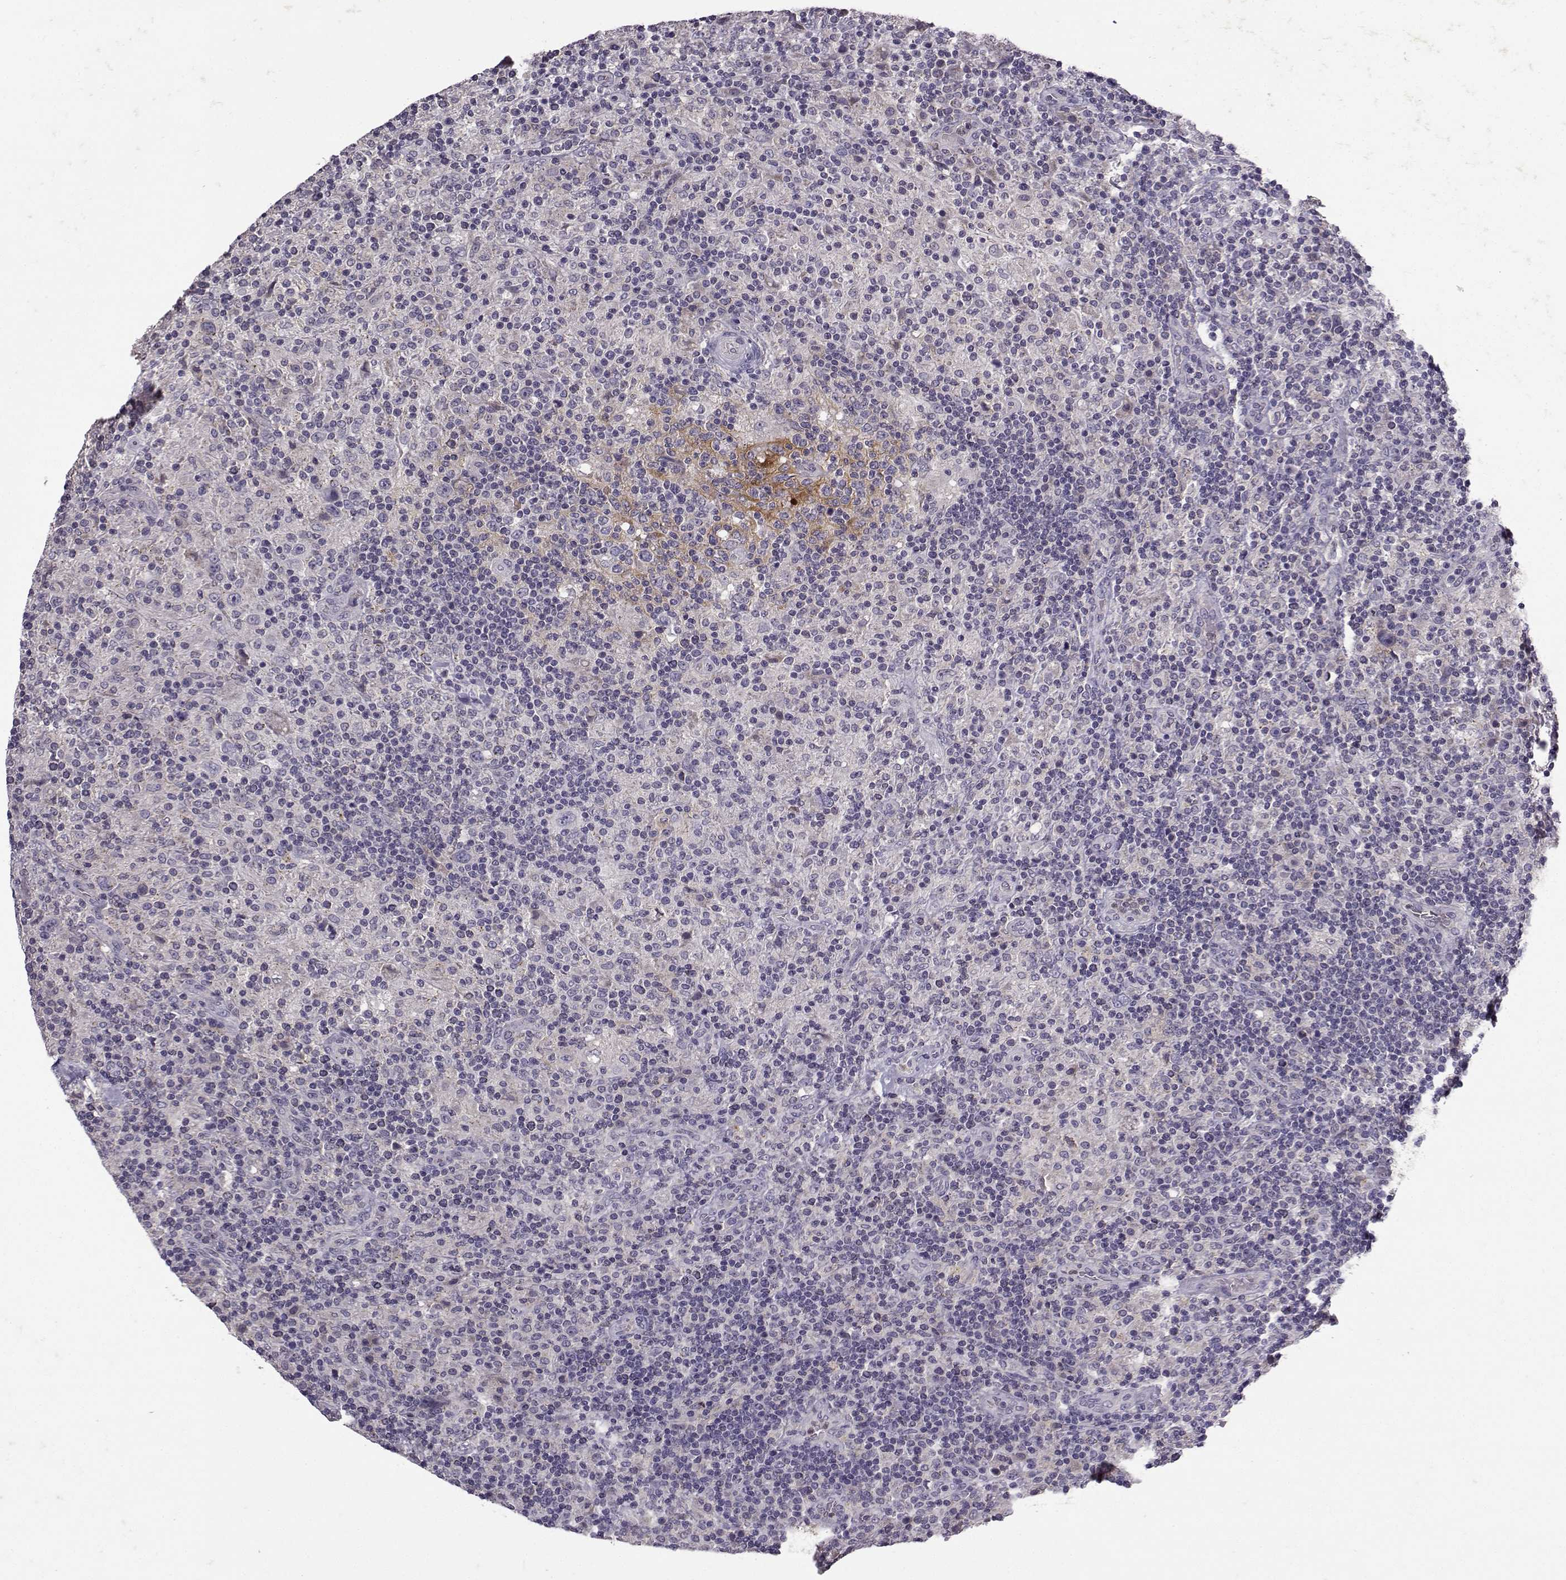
{"staining": {"intensity": "negative", "quantity": "none", "location": "none"}, "tissue": "lymphoma", "cell_type": "Tumor cells", "image_type": "cancer", "snomed": [{"axis": "morphology", "description": "Hodgkin's disease, NOS"}, {"axis": "topography", "description": "Lymph node"}], "caption": "An immunohistochemistry (IHC) photomicrograph of Hodgkin's disease is shown. There is no staining in tumor cells of Hodgkin's disease.", "gene": "FCAMR", "patient": {"sex": "male", "age": 70}}